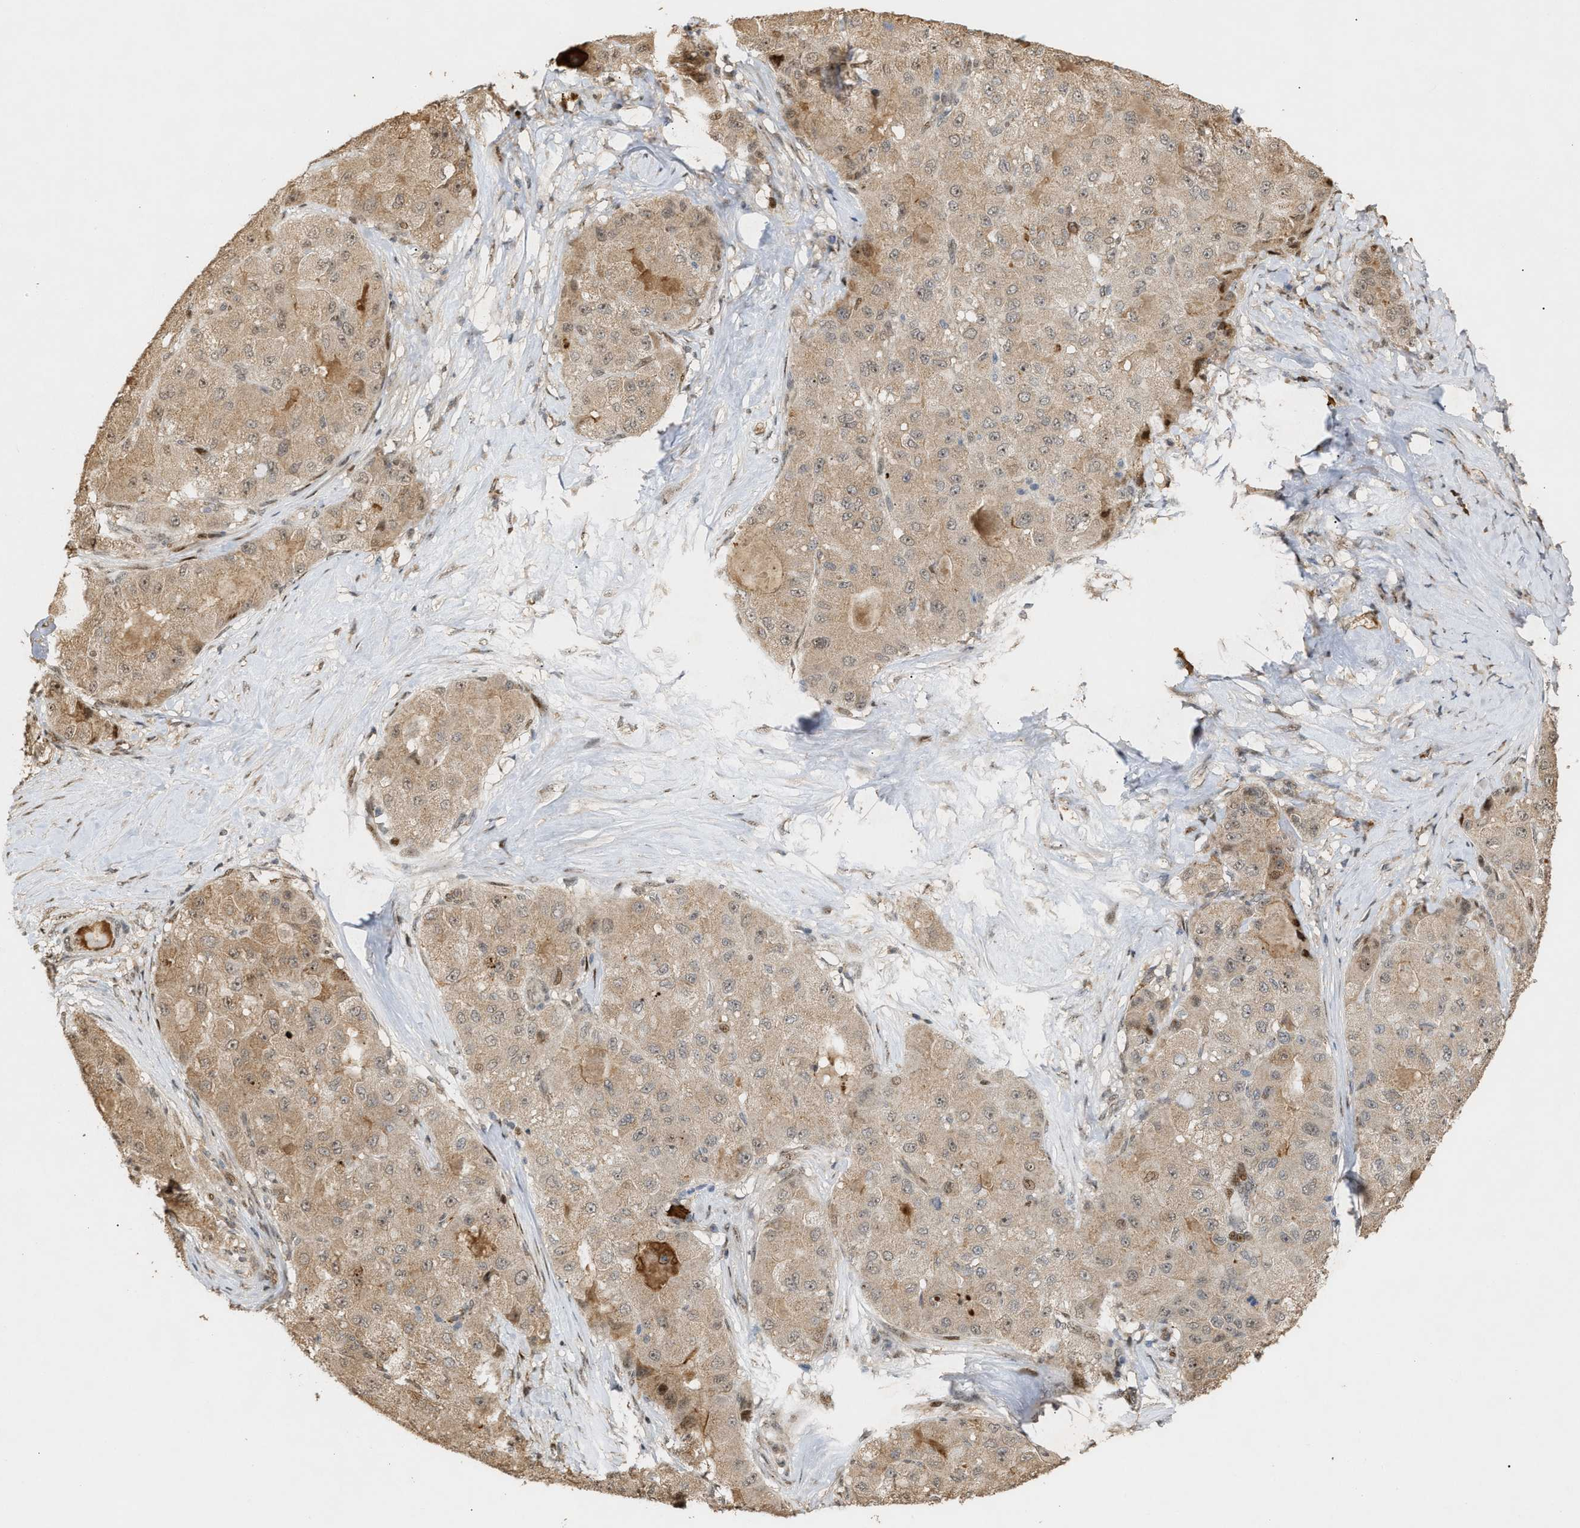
{"staining": {"intensity": "weak", "quantity": ">75%", "location": "cytoplasmic/membranous,nuclear"}, "tissue": "liver cancer", "cell_type": "Tumor cells", "image_type": "cancer", "snomed": [{"axis": "morphology", "description": "Carcinoma, Hepatocellular, NOS"}, {"axis": "topography", "description": "Liver"}], "caption": "Protein expression analysis of hepatocellular carcinoma (liver) reveals weak cytoplasmic/membranous and nuclear positivity in approximately >75% of tumor cells.", "gene": "ZFAND5", "patient": {"sex": "male", "age": 80}}